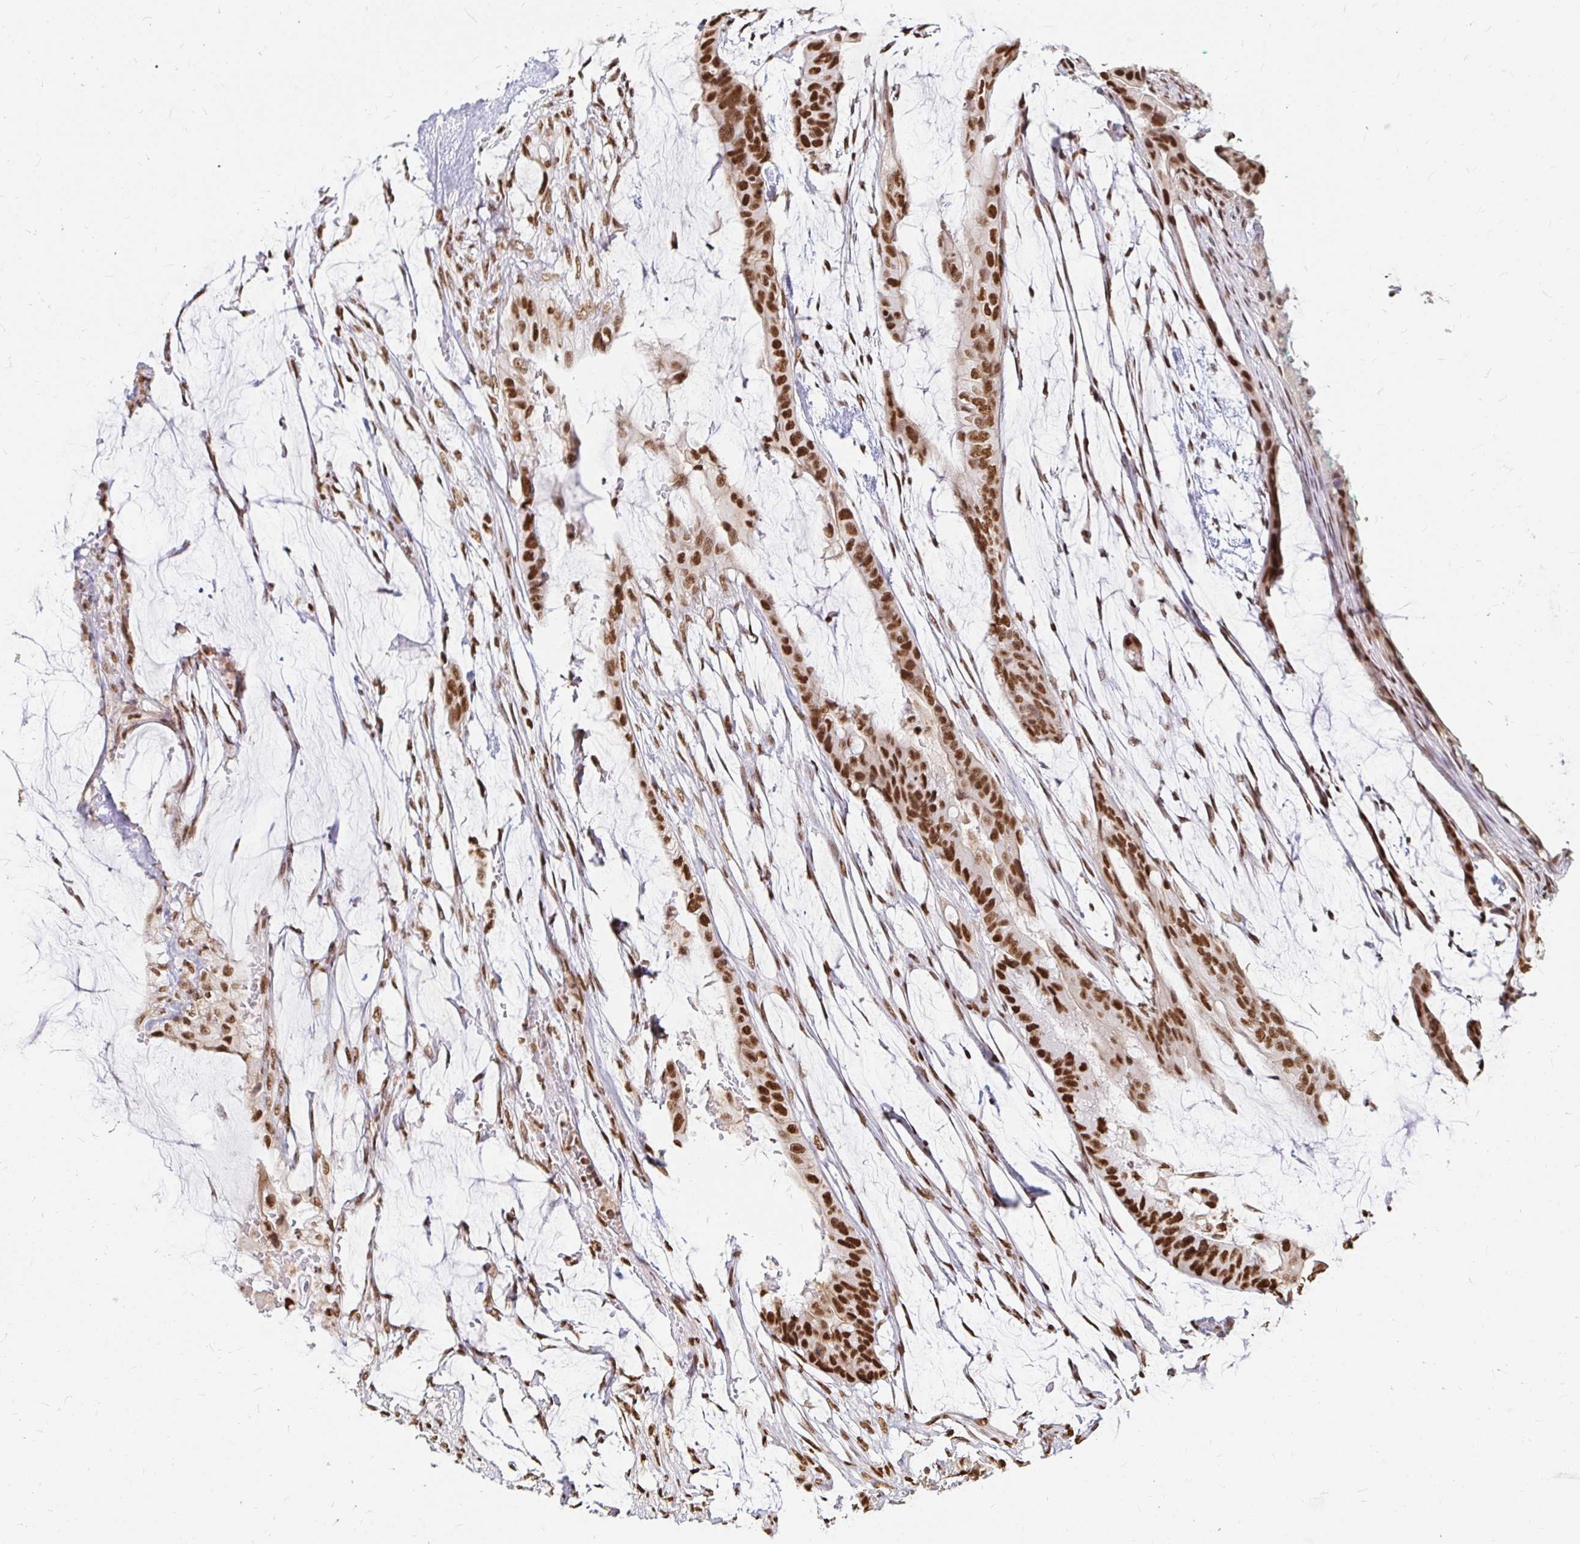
{"staining": {"intensity": "strong", "quantity": ">75%", "location": "nuclear"}, "tissue": "colorectal cancer", "cell_type": "Tumor cells", "image_type": "cancer", "snomed": [{"axis": "morphology", "description": "Adenocarcinoma, NOS"}, {"axis": "topography", "description": "Rectum"}], "caption": "Strong nuclear expression is present in approximately >75% of tumor cells in colorectal cancer.", "gene": "HNRNPU", "patient": {"sex": "female", "age": 59}}